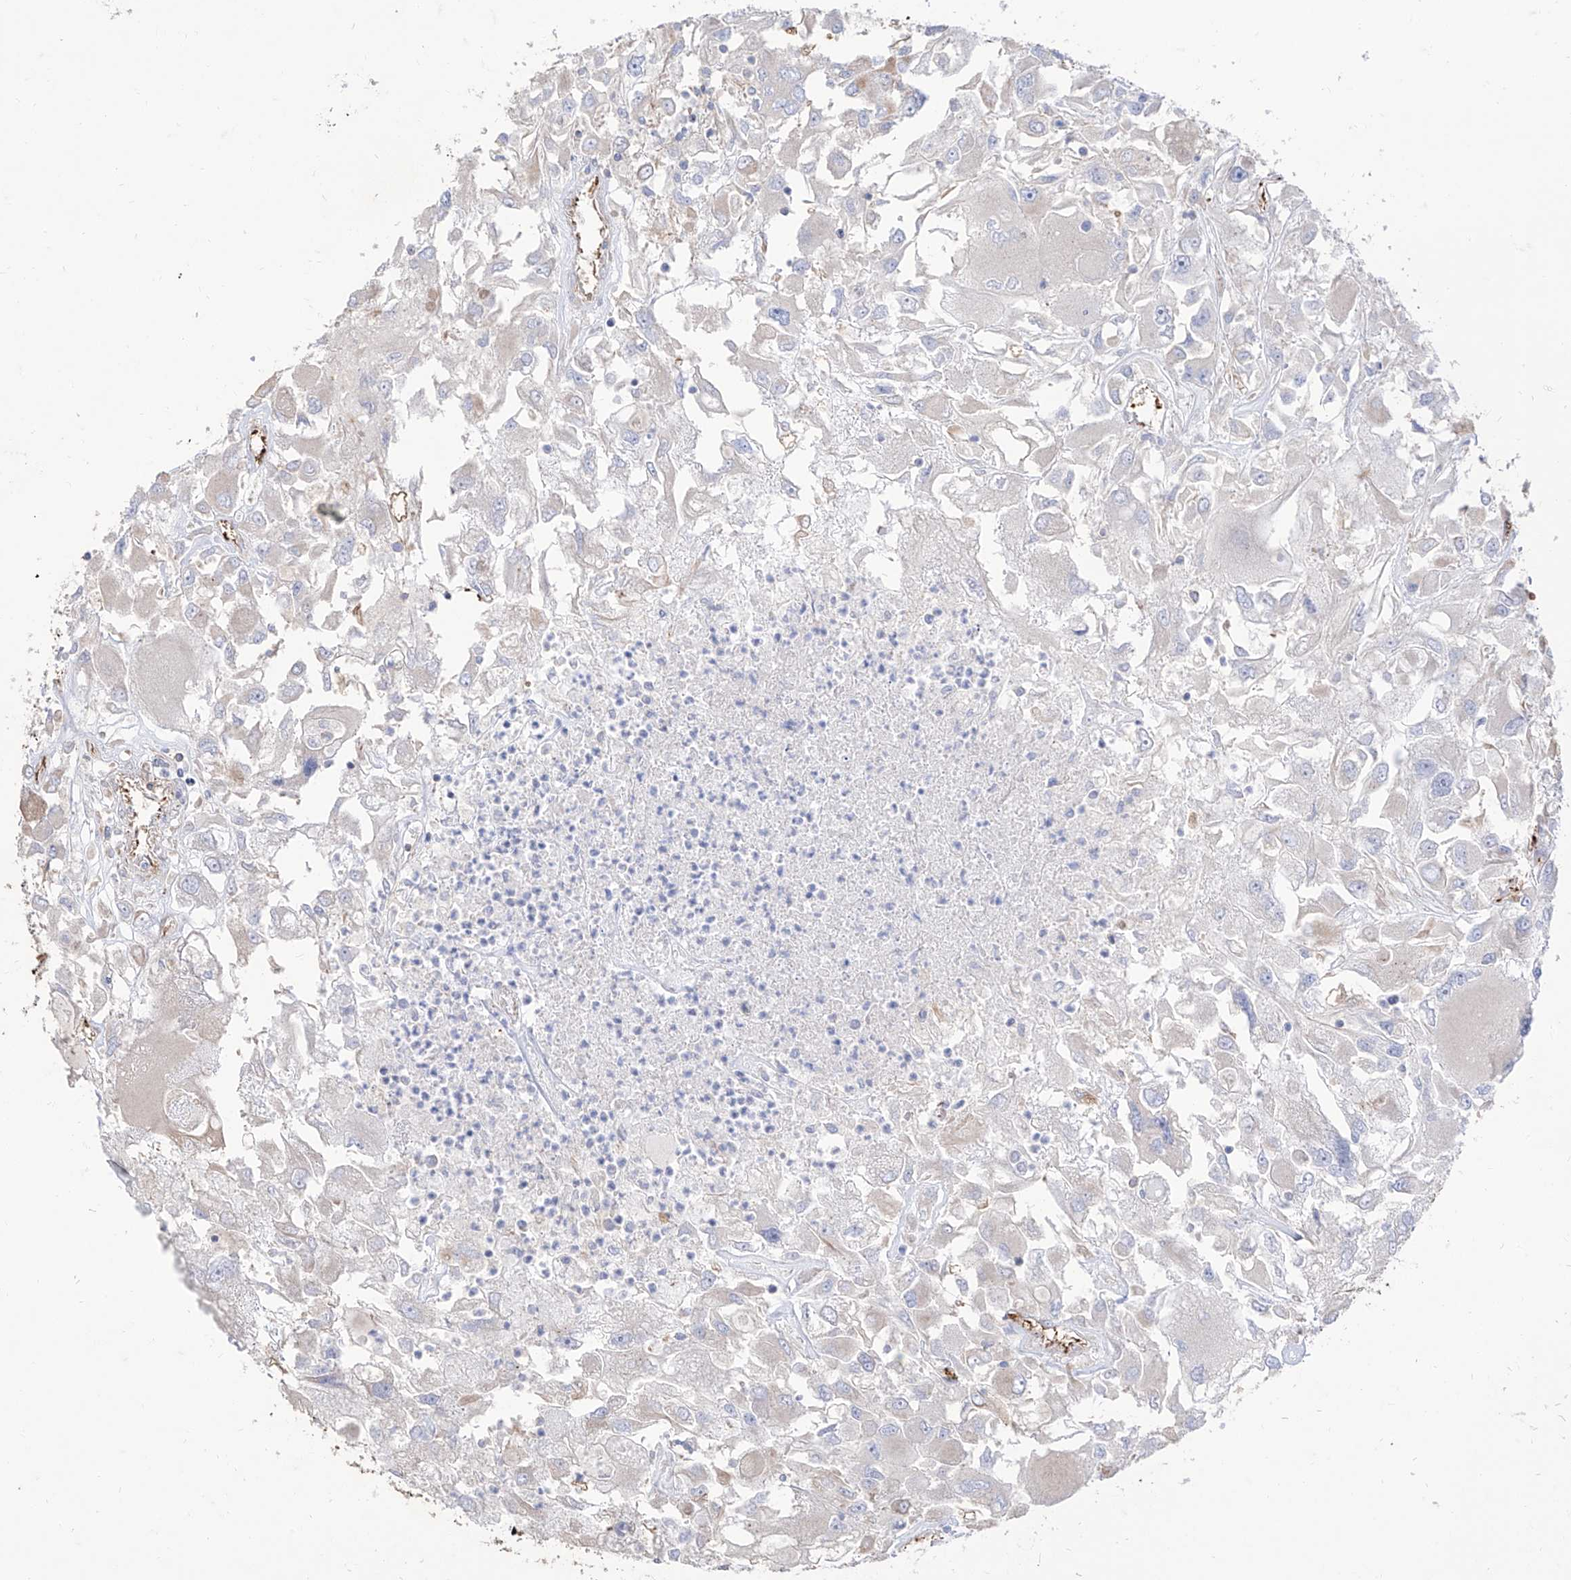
{"staining": {"intensity": "negative", "quantity": "none", "location": "none"}, "tissue": "renal cancer", "cell_type": "Tumor cells", "image_type": "cancer", "snomed": [{"axis": "morphology", "description": "Adenocarcinoma, NOS"}, {"axis": "topography", "description": "Kidney"}], "caption": "Tumor cells show no significant protein staining in renal cancer. (DAB (3,3'-diaminobenzidine) immunohistochemistry with hematoxylin counter stain).", "gene": "C1orf74", "patient": {"sex": "female", "age": 52}}